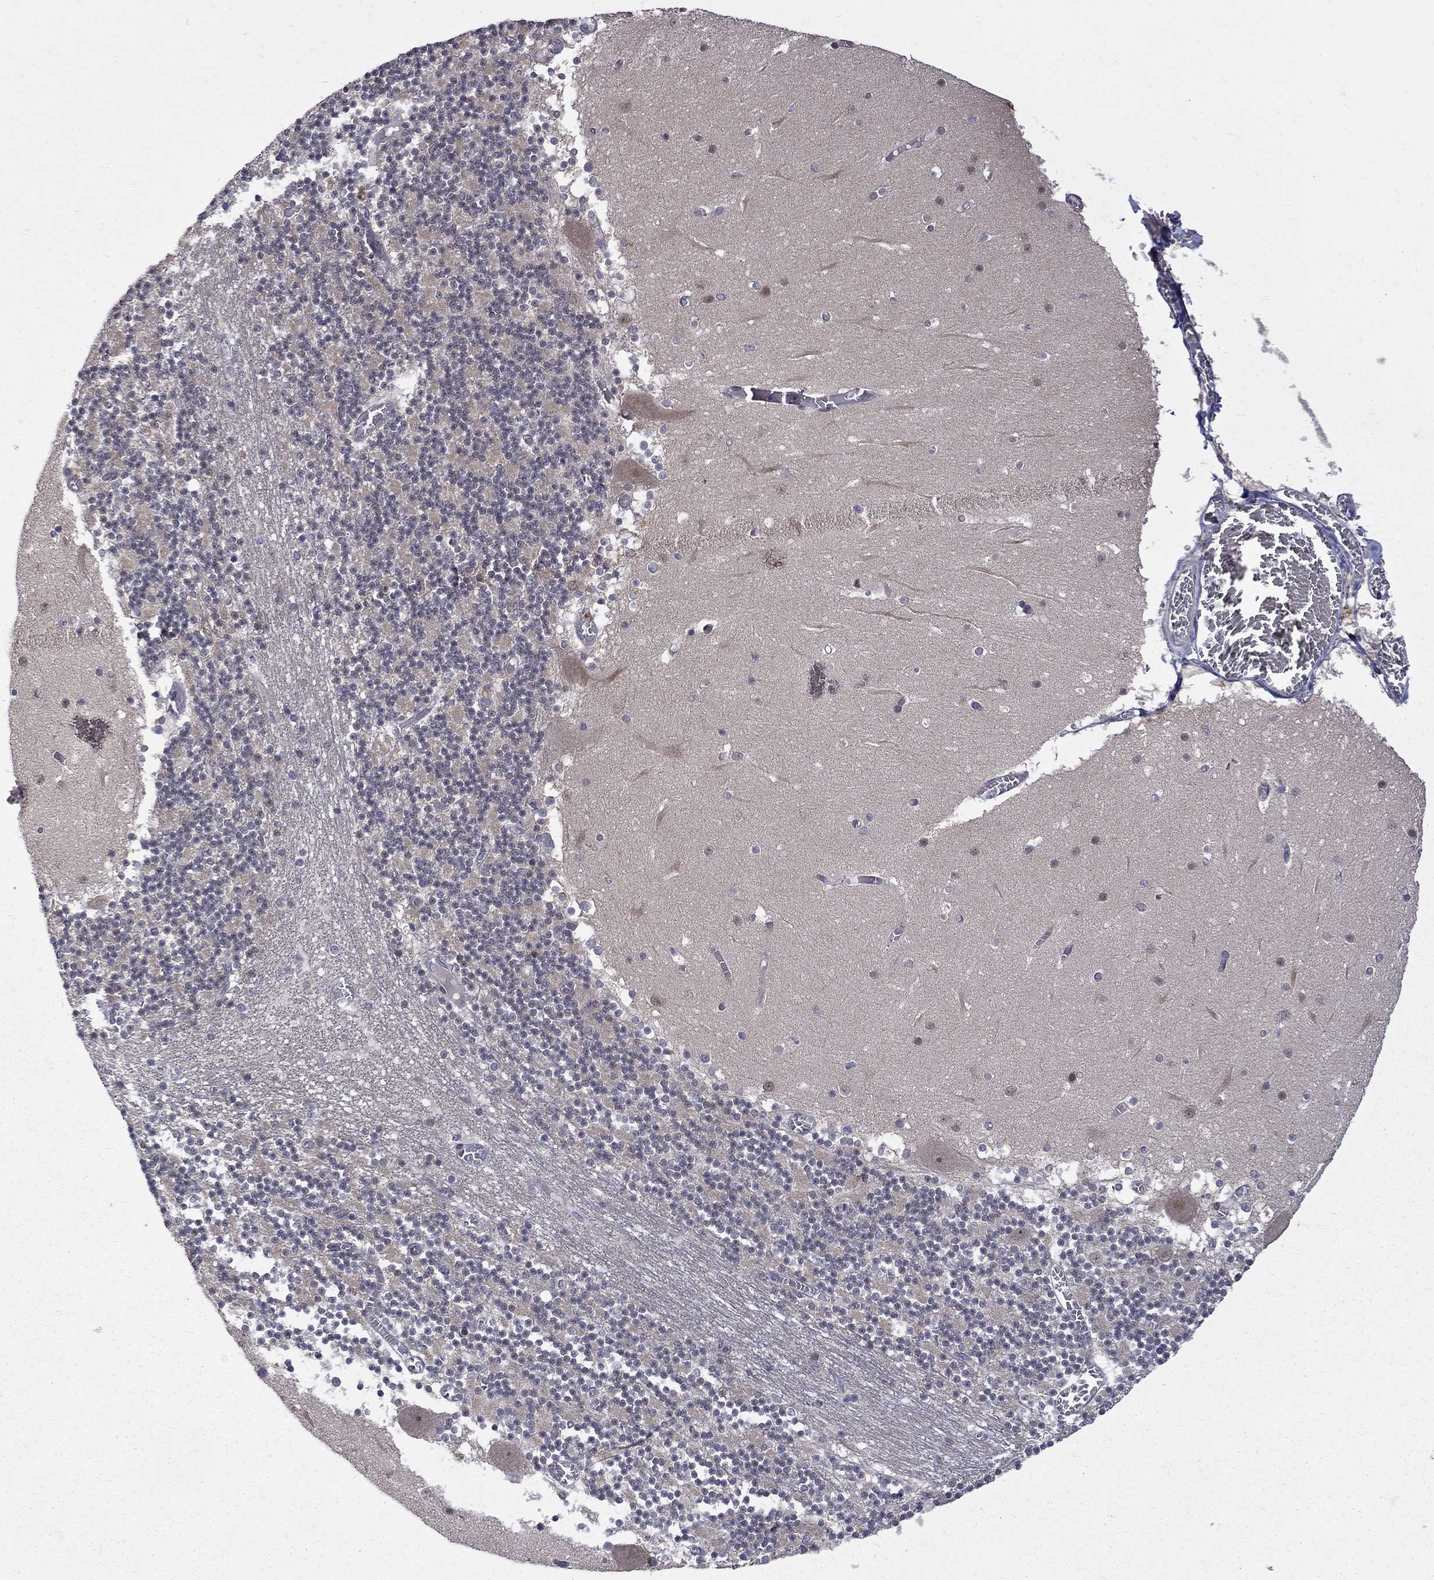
{"staining": {"intensity": "negative", "quantity": "none", "location": "none"}, "tissue": "cerebellum", "cell_type": "Cells in granular layer", "image_type": "normal", "snomed": [{"axis": "morphology", "description": "Normal tissue, NOS"}, {"axis": "topography", "description": "Cerebellum"}], "caption": "This image is of unremarkable cerebellum stained with IHC to label a protein in brown with the nuclei are counter-stained blue. There is no staining in cells in granular layer.", "gene": "SH2B1", "patient": {"sex": "female", "age": 28}}